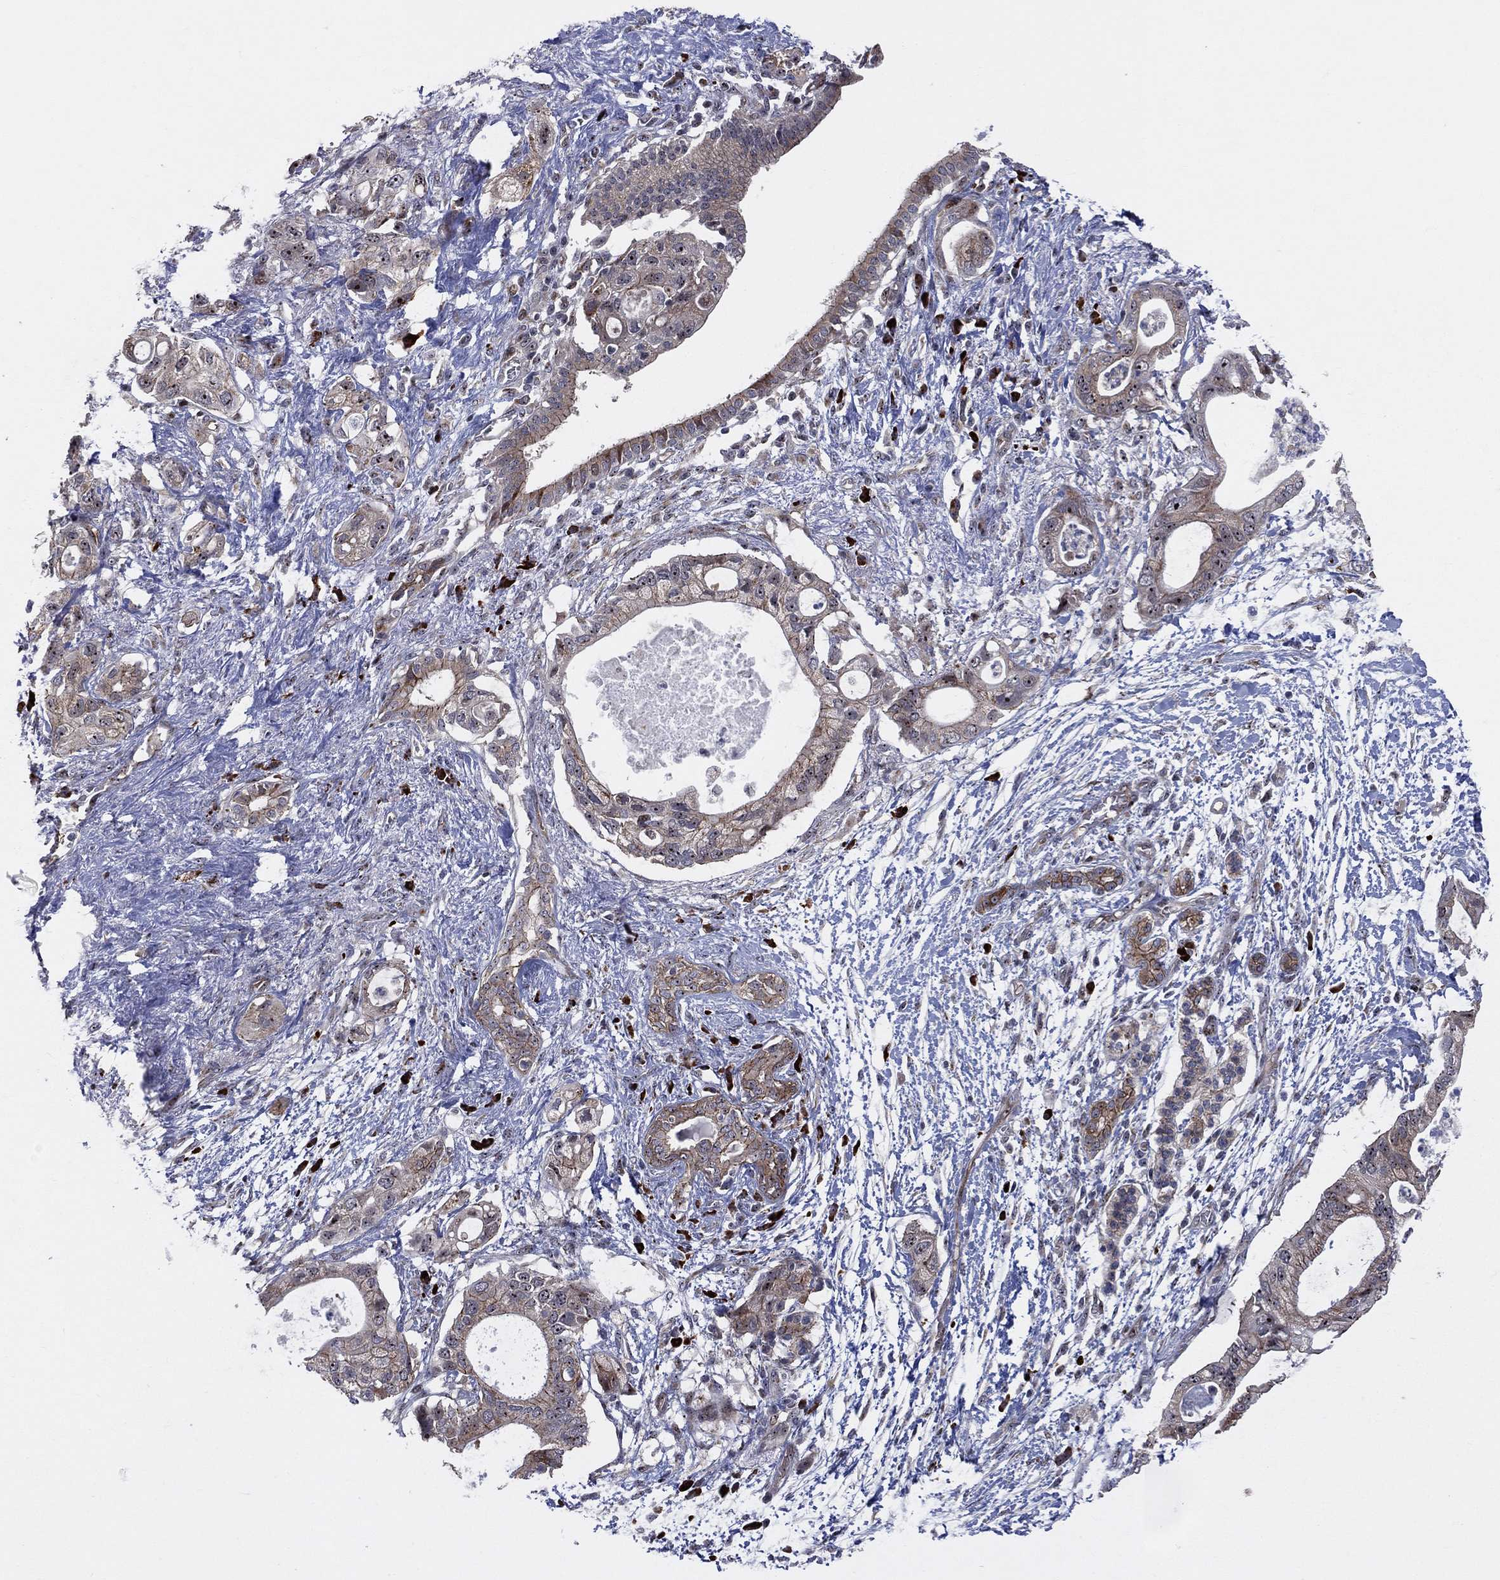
{"staining": {"intensity": "moderate", "quantity": ">75%", "location": "cytoplasmic/membranous"}, "tissue": "pancreatic cancer", "cell_type": "Tumor cells", "image_type": "cancer", "snomed": [{"axis": "morphology", "description": "Adenocarcinoma, NOS"}, {"axis": "topography", "description": "Pancreas"}], "caption": "High-power microscopy captured an IHC photomicrograph of pancreatic cancer (adenocarcinoma), revealing moderate cytoplasmic/membranous staining in approximately >75% of tumor cells. (Brightfield microscopy of DAB IHC at high magnification).", "gene": "VHL", "patient": {"sex": "female", "age": 72}}